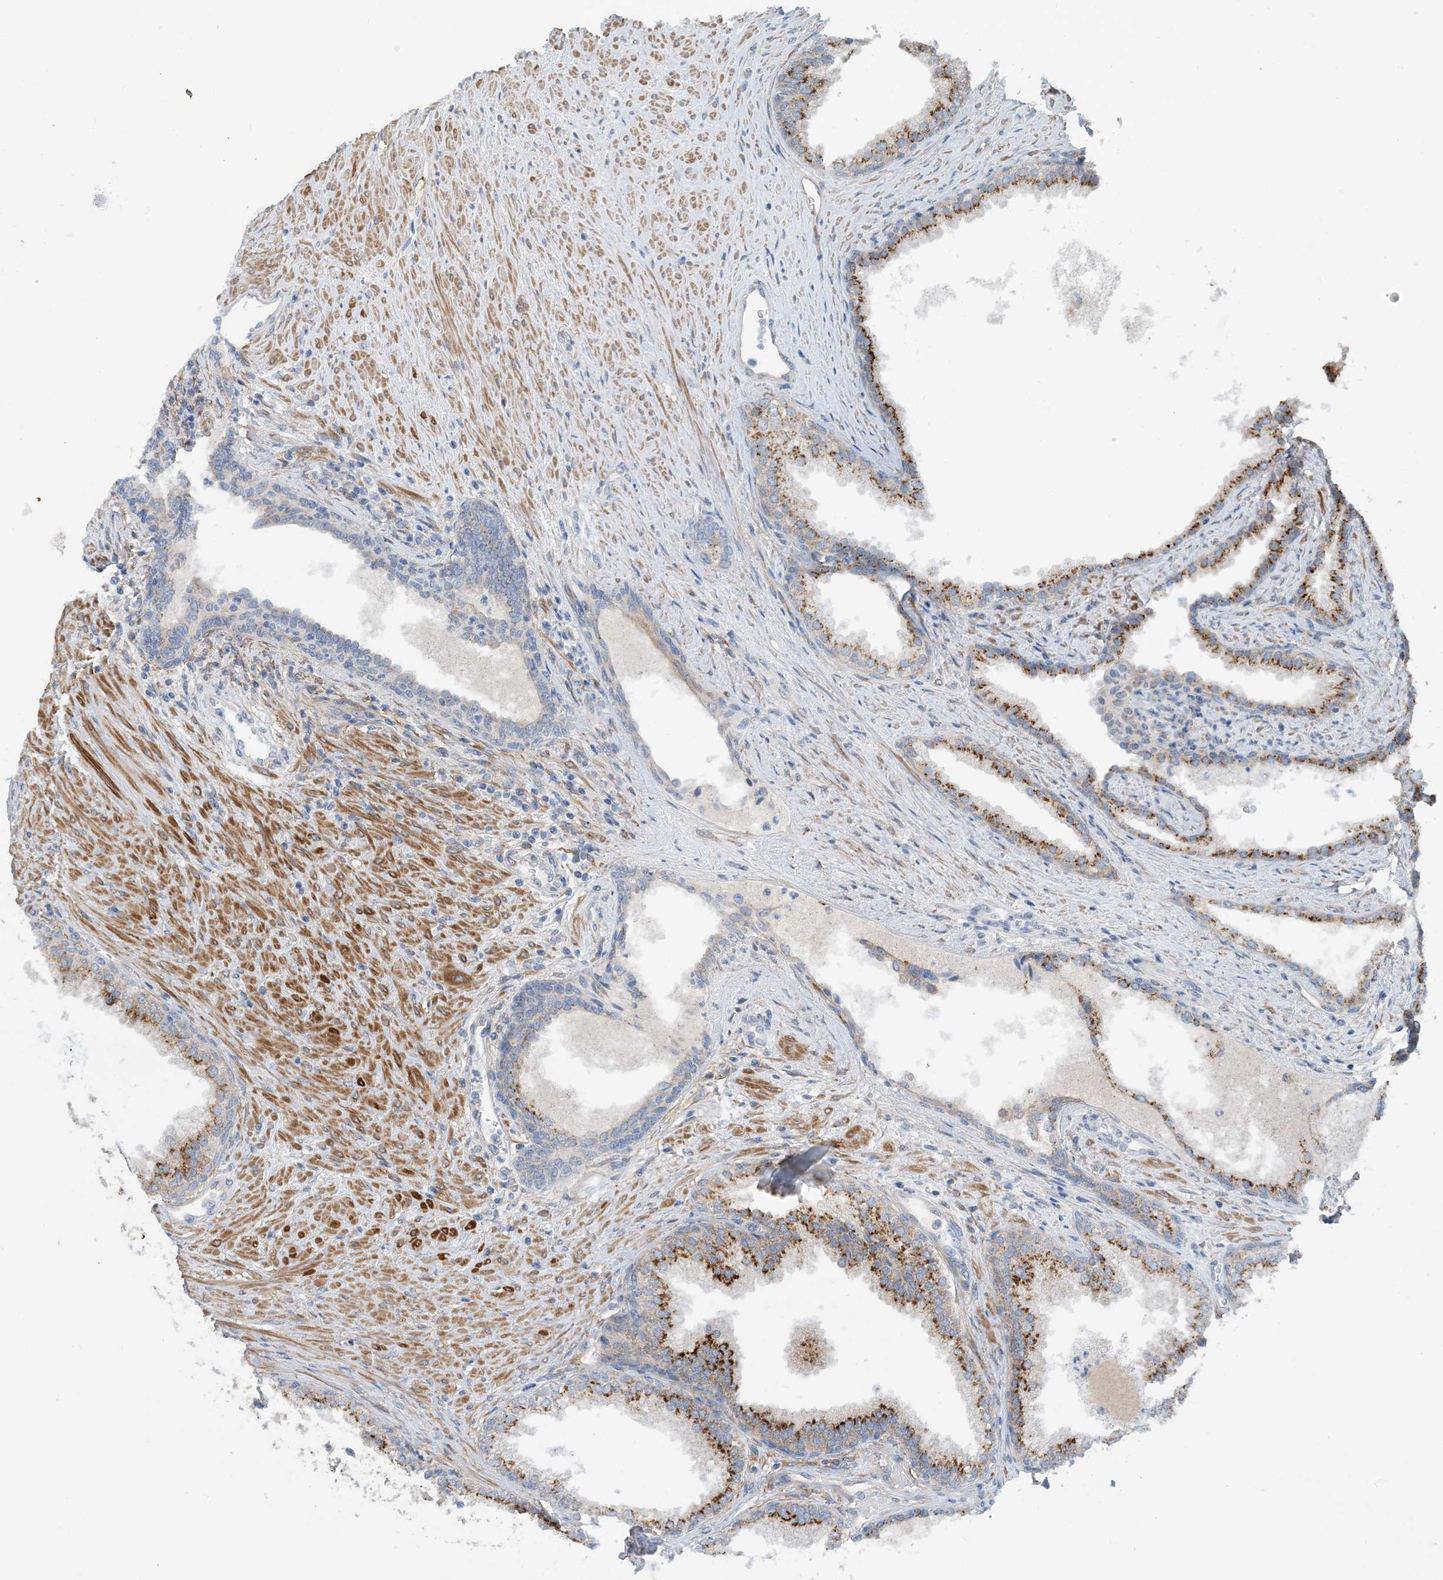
{"staining": {"intensity": "moderate", "quantity": ">75%", "location": "cytoplasmic/membranous"}, "tissue": "prostate", "cell_type": "Glandular cells", "image_type": "normal", "snomed": [{"axis": "morphology", "description": "Normal tissue, NOS"}, {"axis": "topography", "description": "Prostate"}], "caption": "An IHC histopathology image of unremarkable tissue is shown. Protein staining in brown labels moderate cytoplasmic/membranous positivity in prostate within glandular cells.", "gene": "EIF2A", "patient": {"sex": "male", "age": 76}}